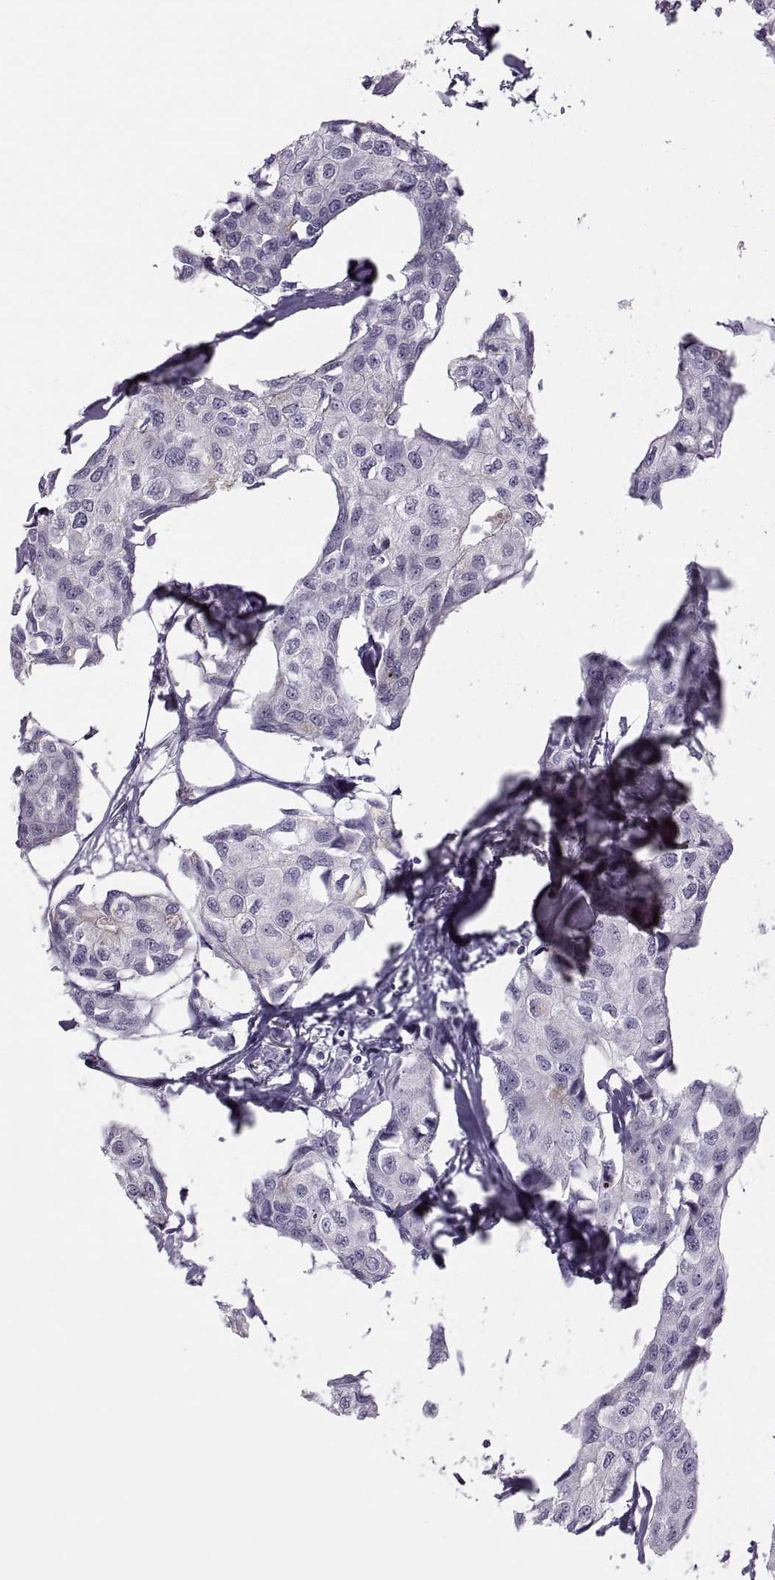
{"staining": {"intensity": "negative", "quantity": "none", "location": "none"}, "tissue": "breast cancer", "cell_type": "Tumor cells", "image_type": "cancer", "snomed": [{"axis": "morphology", "description": "Duct carcinoma"}, {"axis": "topography", "description": "Breast"}], "caption": "The immunohistochemistry (IHC) histopathology image has no significant positivity in tumor cells of intraductal carcinoma (breast) tissue.", "gene": "CHCT1", "patient": {"sex": "female", "age": 80}}